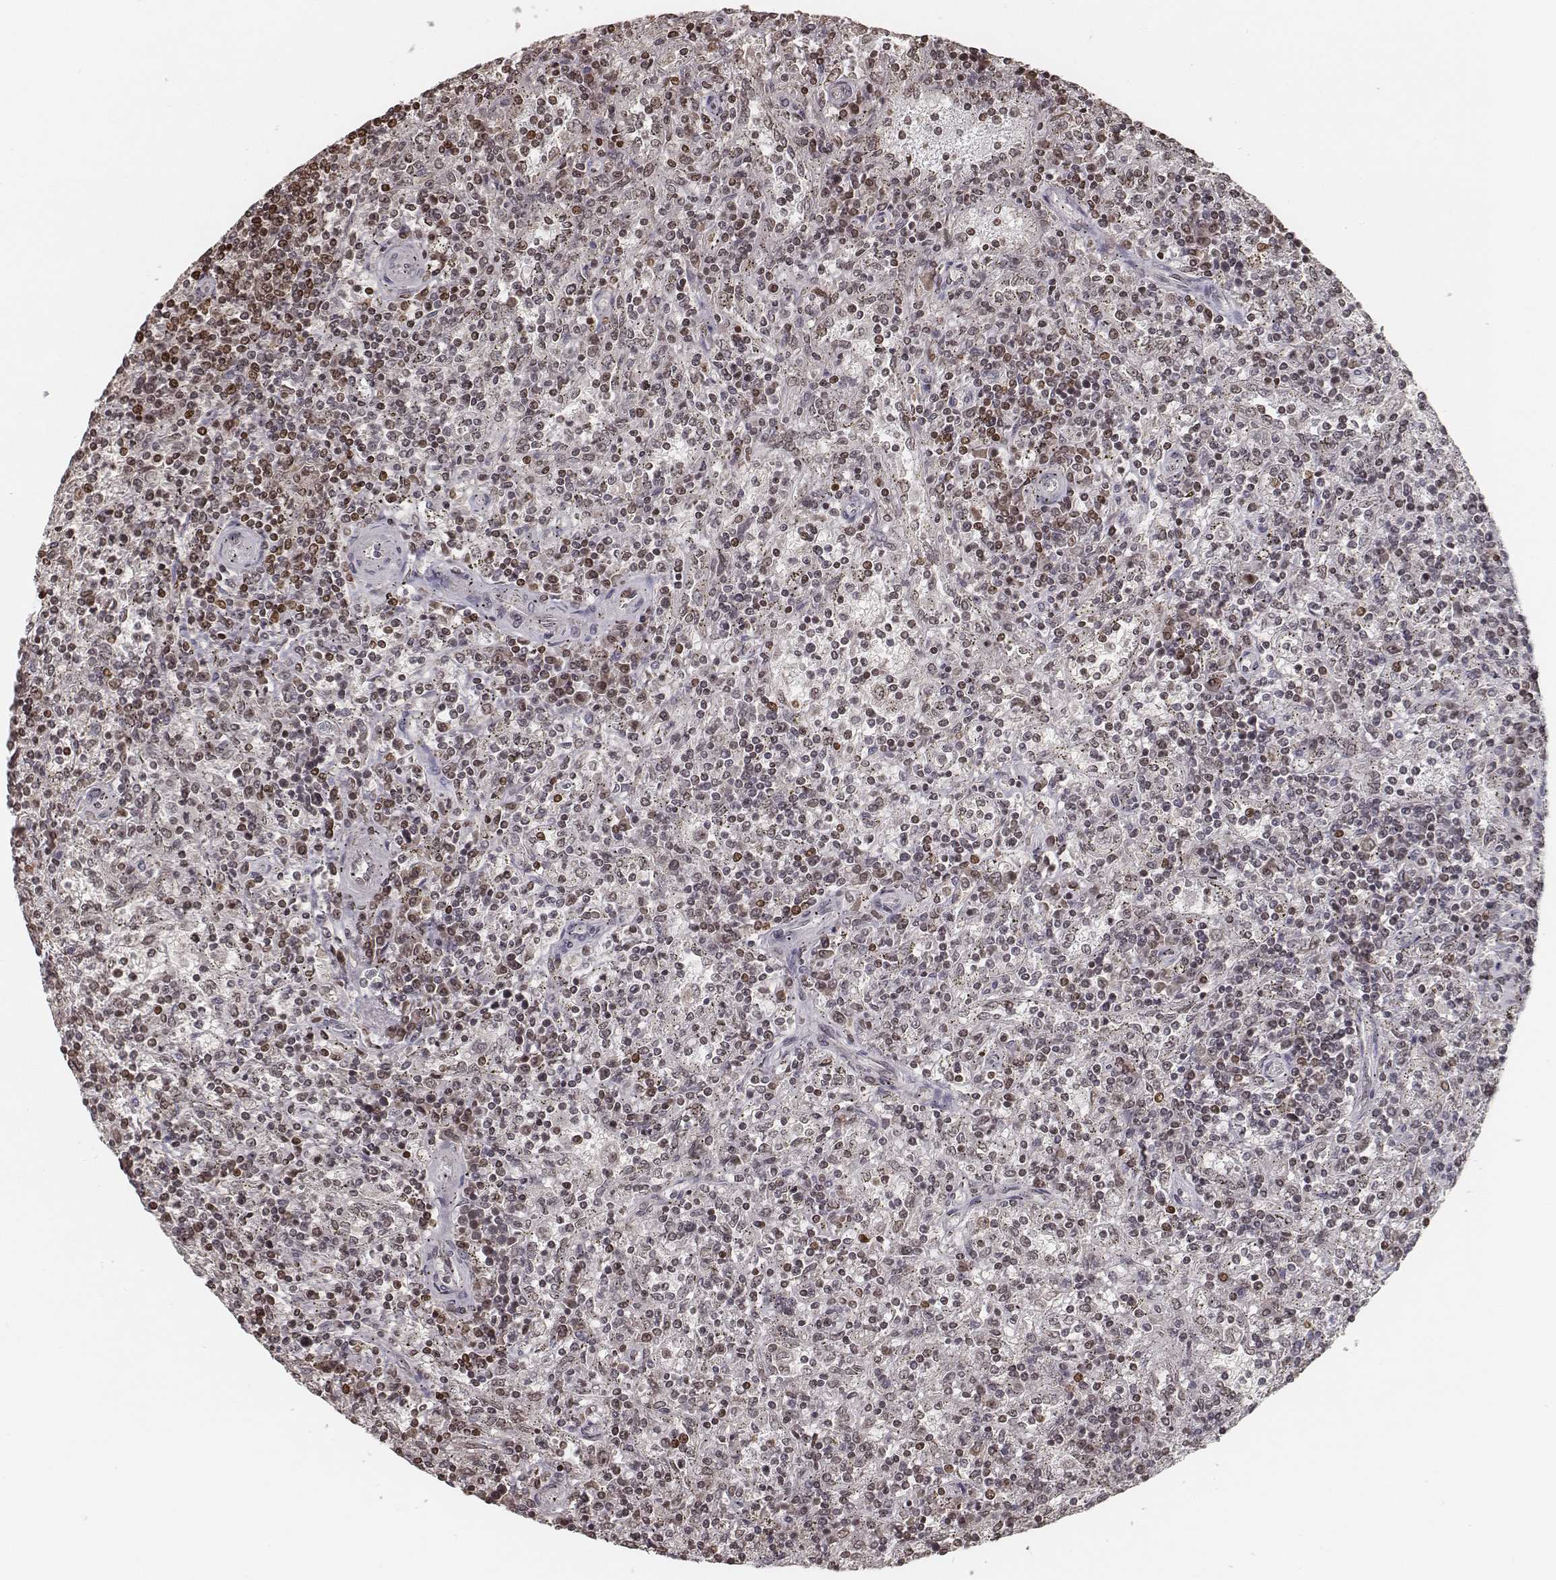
{"staining": {"intensity": "moderate", "quantity": "25%-75%", "location": "nuclear"}, "tissue": "lymphoma", "cell_type": "Tumor cells", "image_type": "cancer", "snomed": [{"axis": "morphology", "description": "Malignant lymphoma, non-Hodgkin's type, Low grade"}, {"axis": "topography", "description": "Spleen"}], "caption": "The photomicrograph demonstrates staining of malignant lymphoma, non-Hodgkin's type (low-grade), revealing moderate nuclear protein expression (brown color) within tumor cells.", "gene": "HMGA2", "patient": {"sex": "male", "age": 62}}